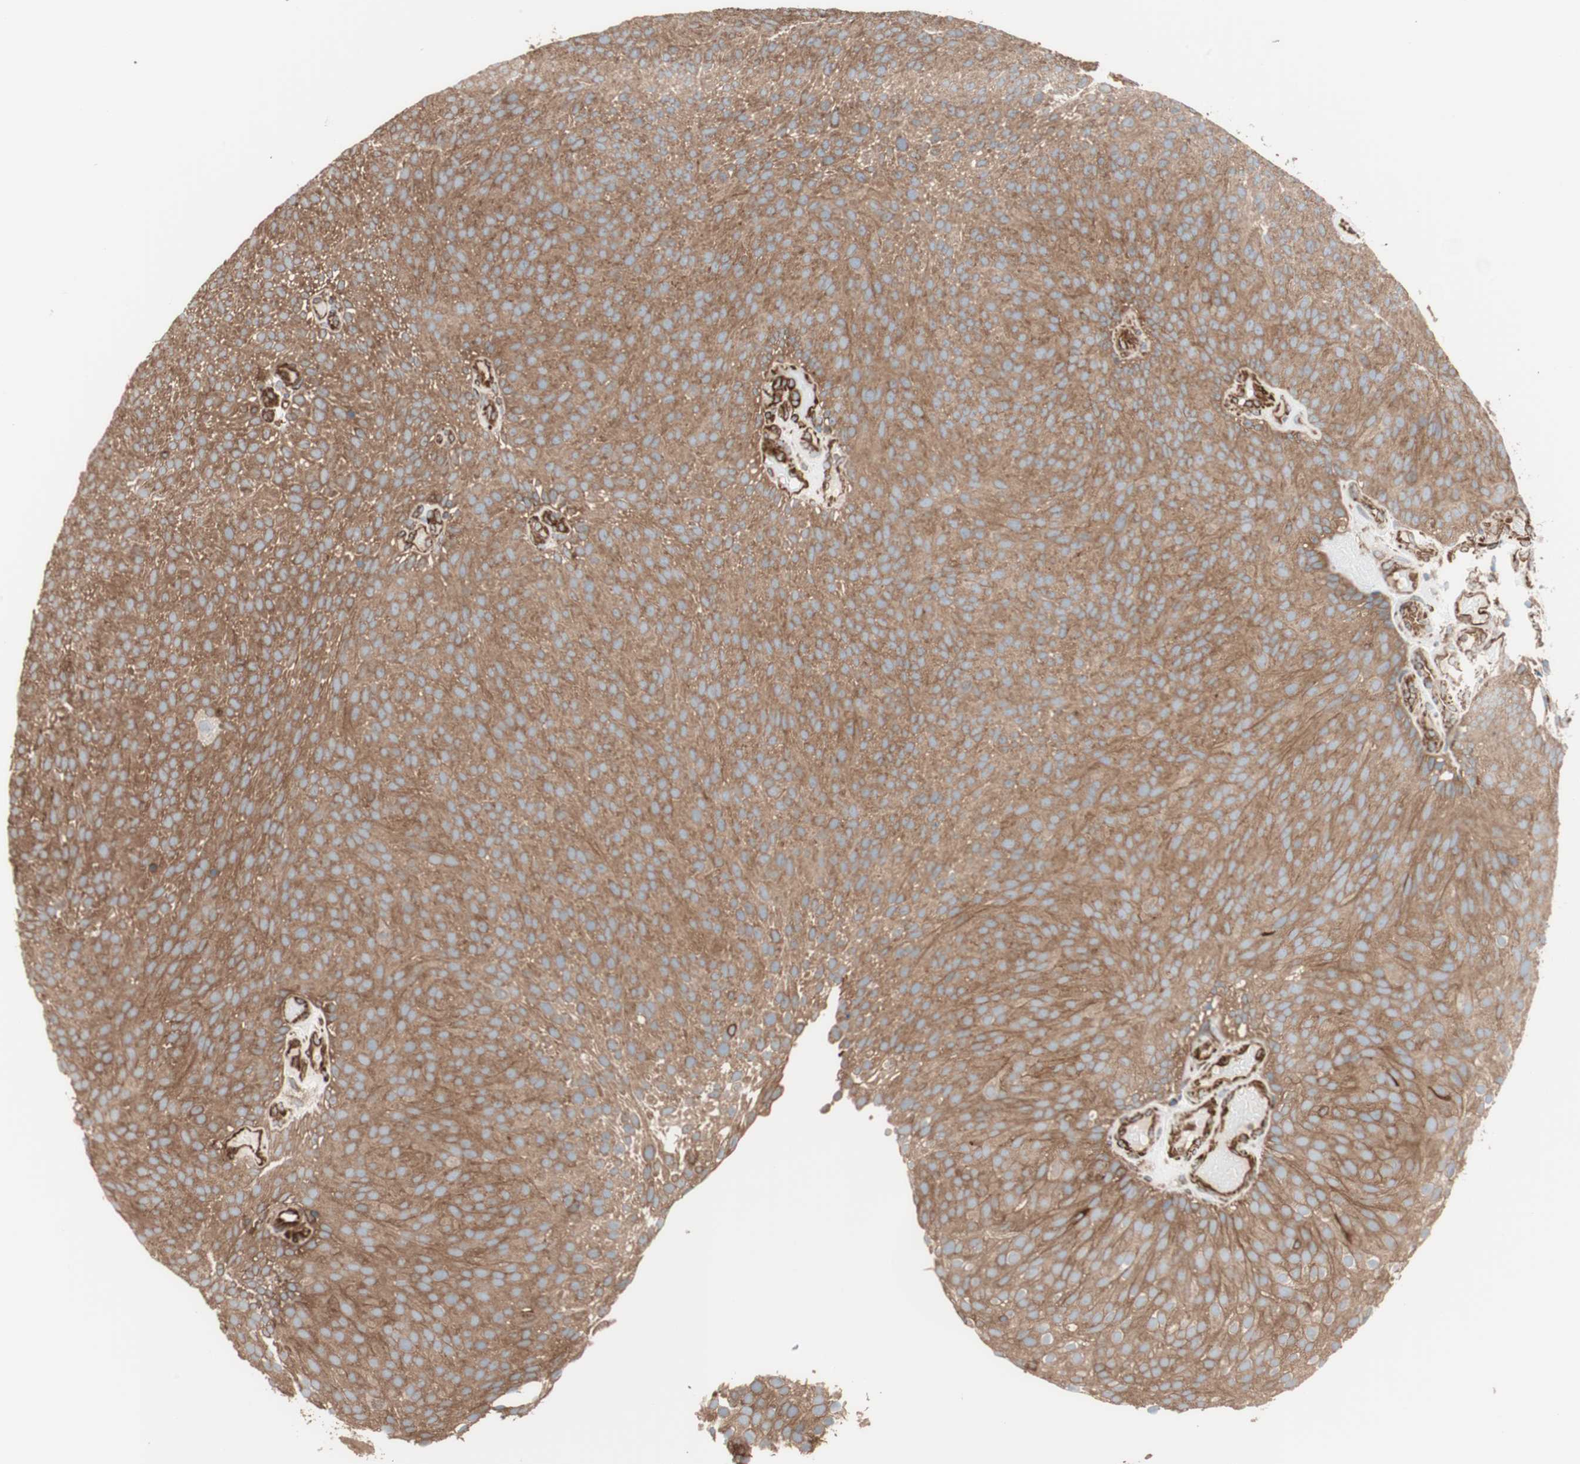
{"staining": {"intensity": "moderate", "quantity": ">75%", "location": "cytoplasmic/membranous"}, "tissue": "urothelial cancer", "cell_type": "Tumor cells", "image_type": "cancer", "snomed": [{"axis": "morphology", "description": "Urothelial carcinoma, Low grade"}, {"axis": "topography", "description": "Urinary bladder"}], "caption": "Moderate cytoplasmic/membranous expression is present in about >75% of tumor cells in urothelial cancer.", "gene": "GPSM2", "patient": {"sex": "male", "age": 78}}